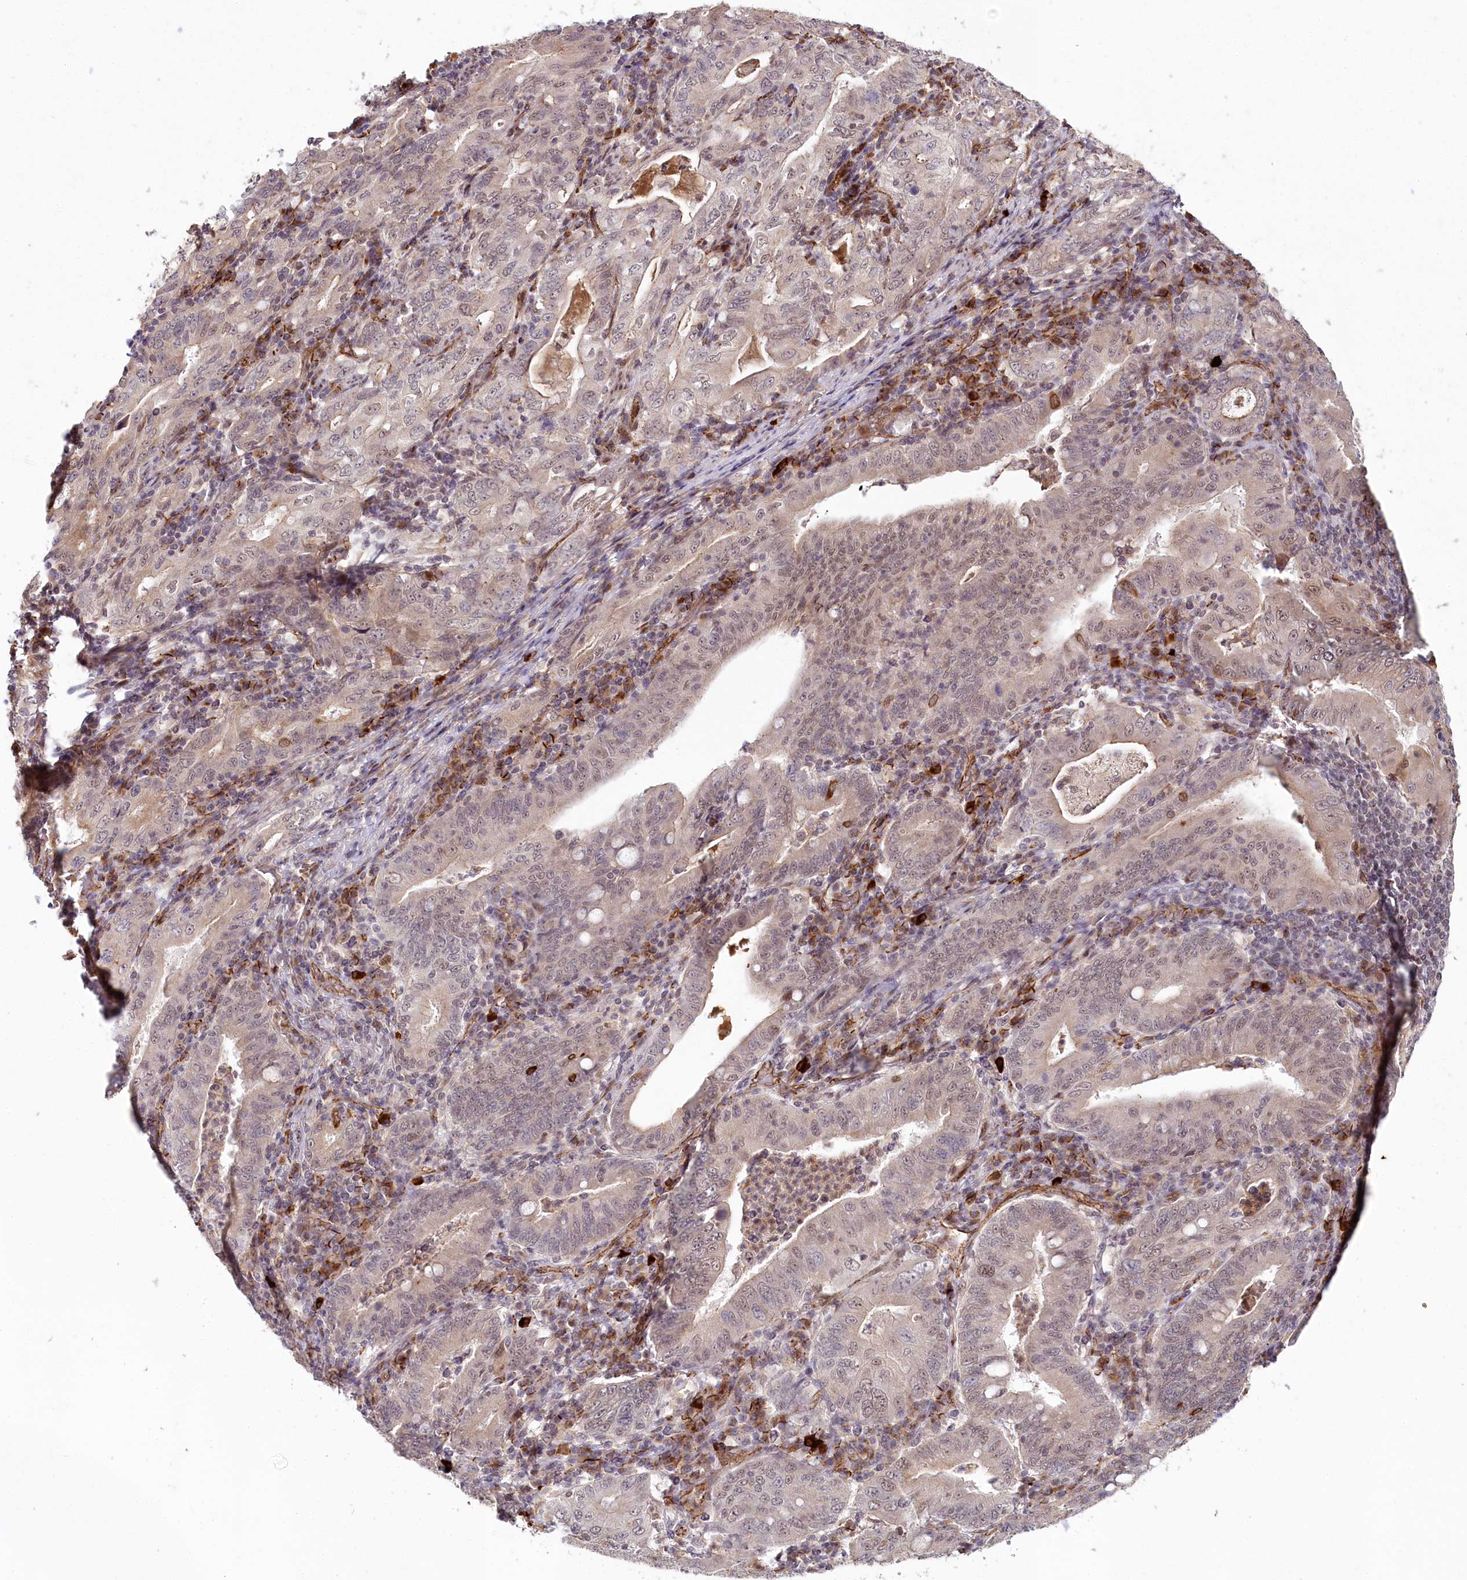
{"staining": {"intensity": "moderate", "quantity": "25%-75%", "location": "nuclear"}, "tissue": "stomach cancer", "cell_type": "Tumor cells", "image_type": "cancer", "snomed": [{"axis": "morphology", "description": "Normal tissue, NOS"}, {"axis": "morphology", "description": "Adenocarcinoma, NOS"}, {"axis": "topography", "description": "Esophagus"}, {"axis": "topography", "description": "Stomach, upper"}, {"axis": "topography", "description": "Peripheral nerve tissue"}], "caption": "IHC (DAB) staining of human stomach cancer displays moderate nuclear protein positivity in about 25%-75% of tumor cells. The staining is performed using DAB (3,3'-diaminobenzidine) brown chromogen to label protein expression. The nuclei are counter-stained blue using hematoxylin.", "gene": "ALKBH8", "patient": {"sex": "male", "age": 62}}